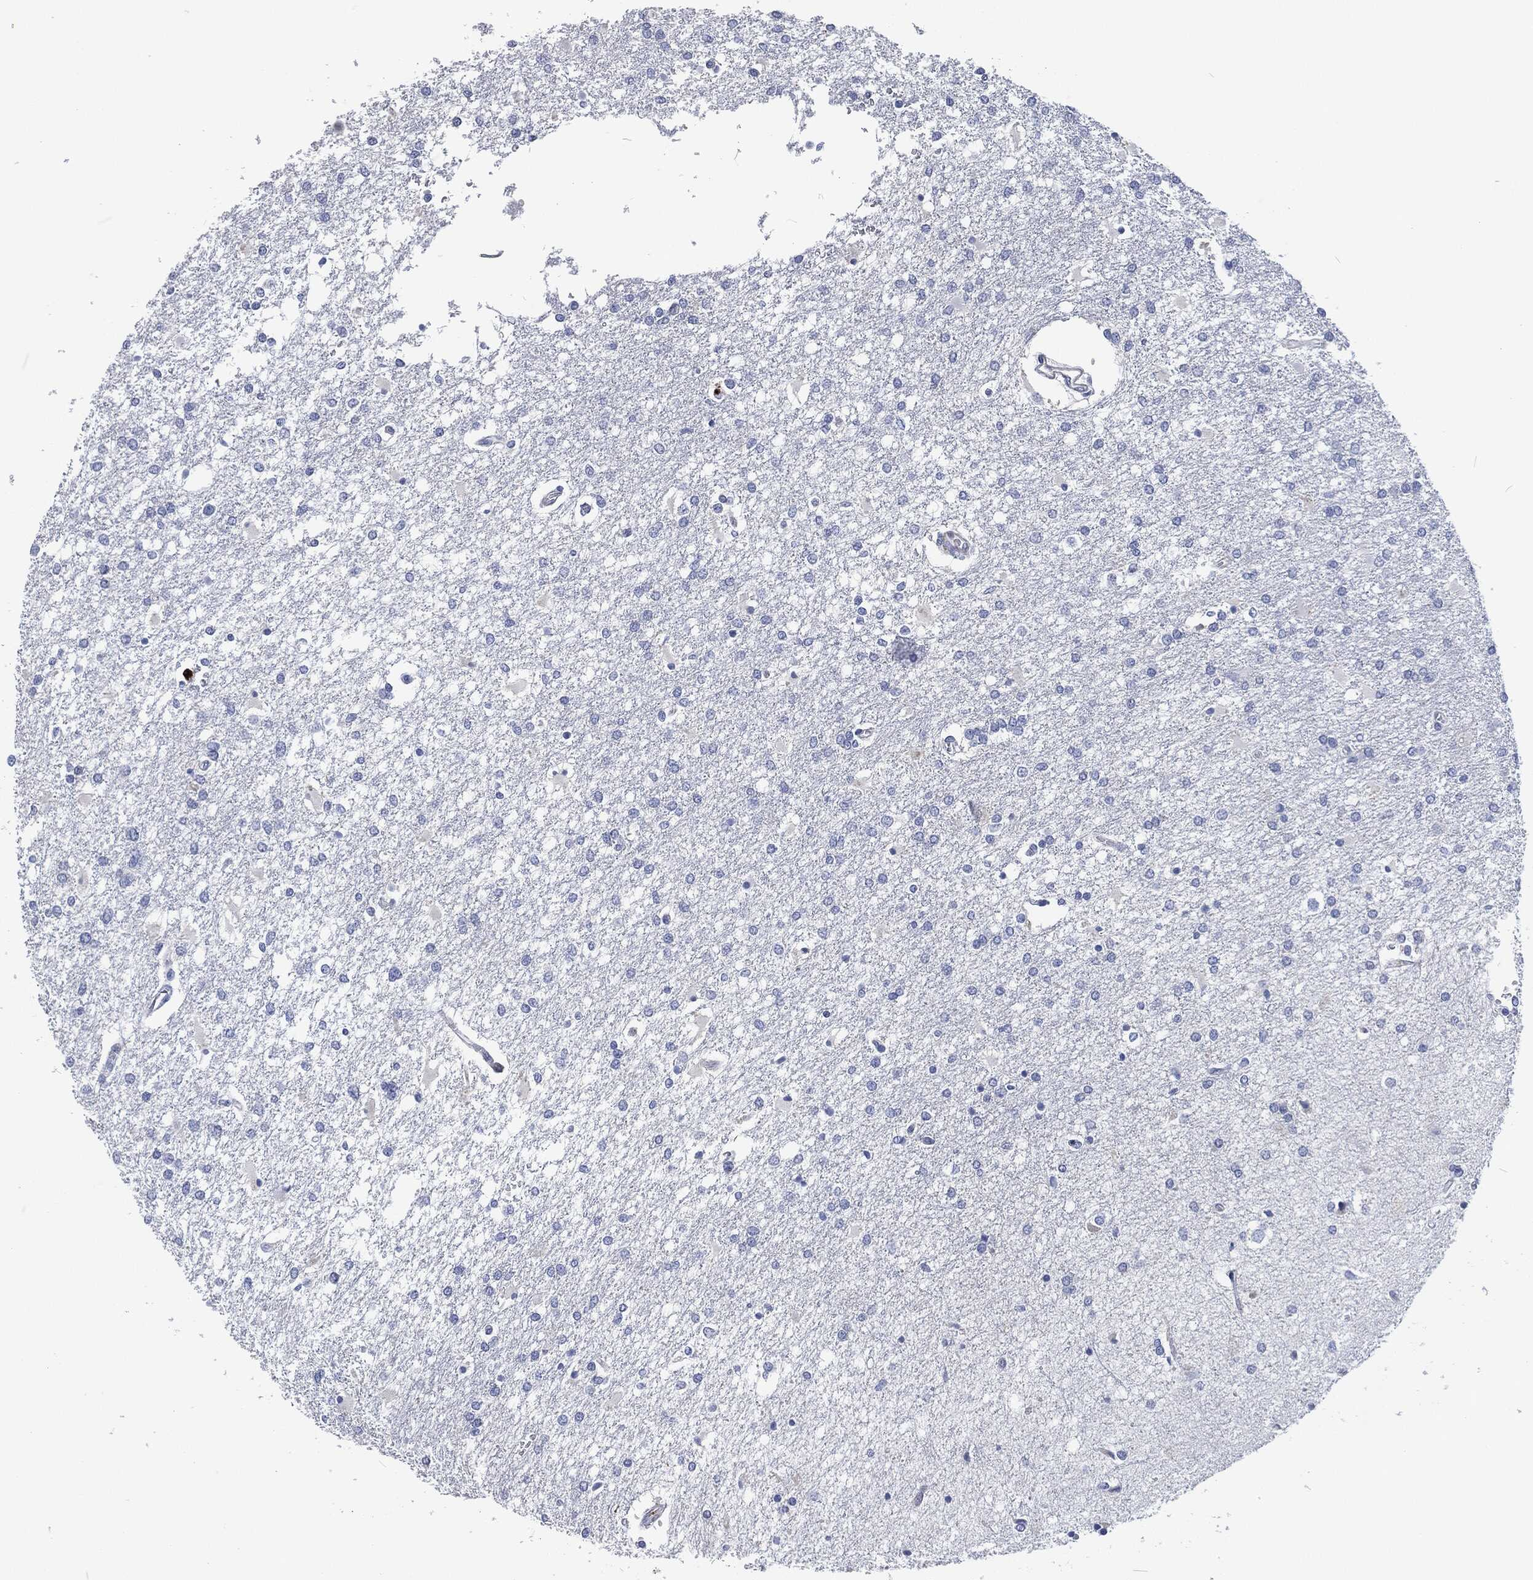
{"staining": {"intensity": "negative", "quantity": "none", "location": "none"}, "tissue": "glioma", "cell_type": "Tumor cells", "image_type": "cancer", "snomed": [{"axis": "morphology", "description": "Glioma, malignant, High grade"}, {"axis": "topography", "description": "Cerebral cortex"}], "caption": "High-grade glioma (malignant) was stained to show a protein in brown. There is no significant staining in tumor cells.", "gene": "MPO", "patient": {"sex": "male", "age": 79}}